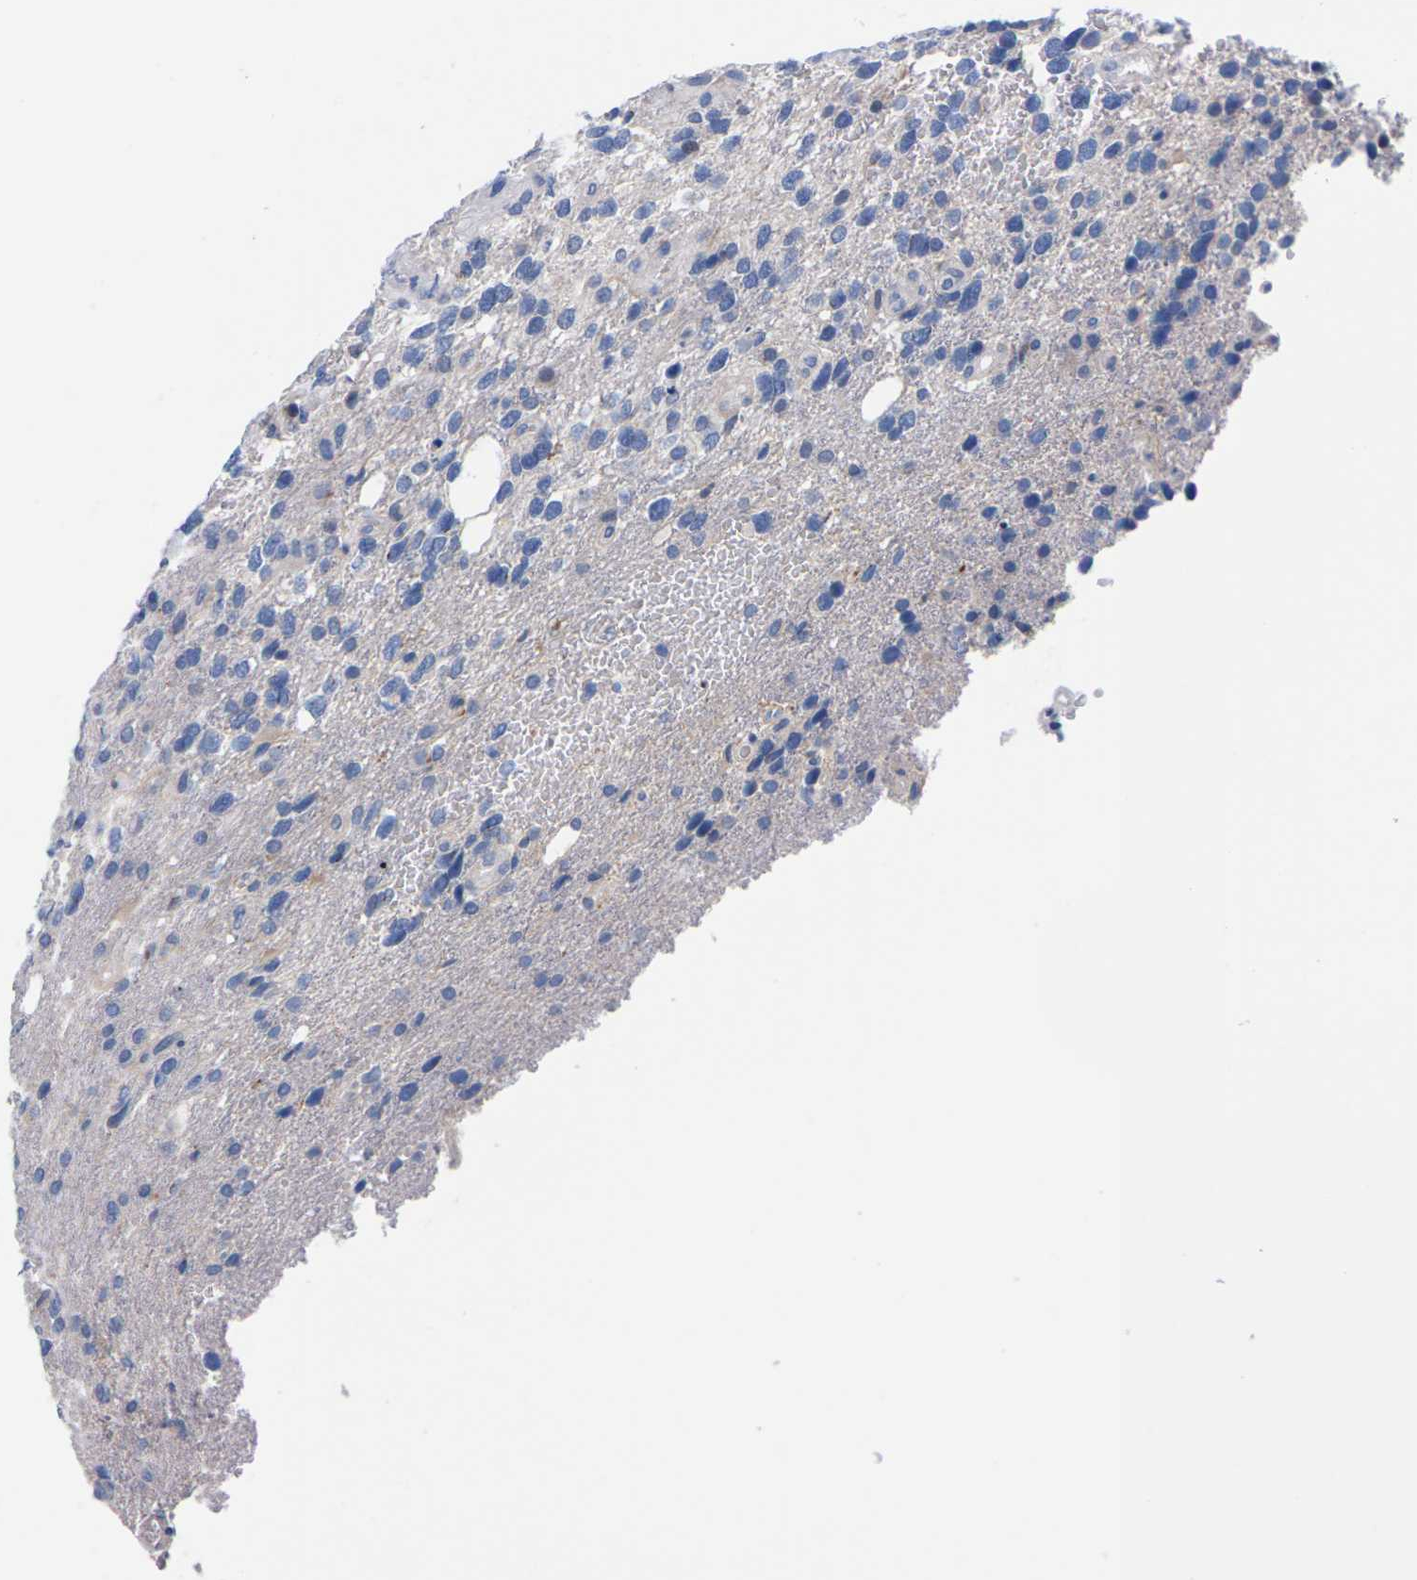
{"staining": {"intensity": "negative", "quantity": "none", "location": "none"}, "tissue": "glioma", "cell_type": "Tumor cells", "image_type": "cancer", "snomed": [{"axis": "morphology", "description": "Glioma, malignant, High grade"}, {"axis": "topography", "description": "Brain"}], "caption": "Histopathology image shows no significant protein expression in tumor cells of malignant glioma (high-grade).", "gene": "FAM210A", "patient": {"sex": "female", "age": 58}}